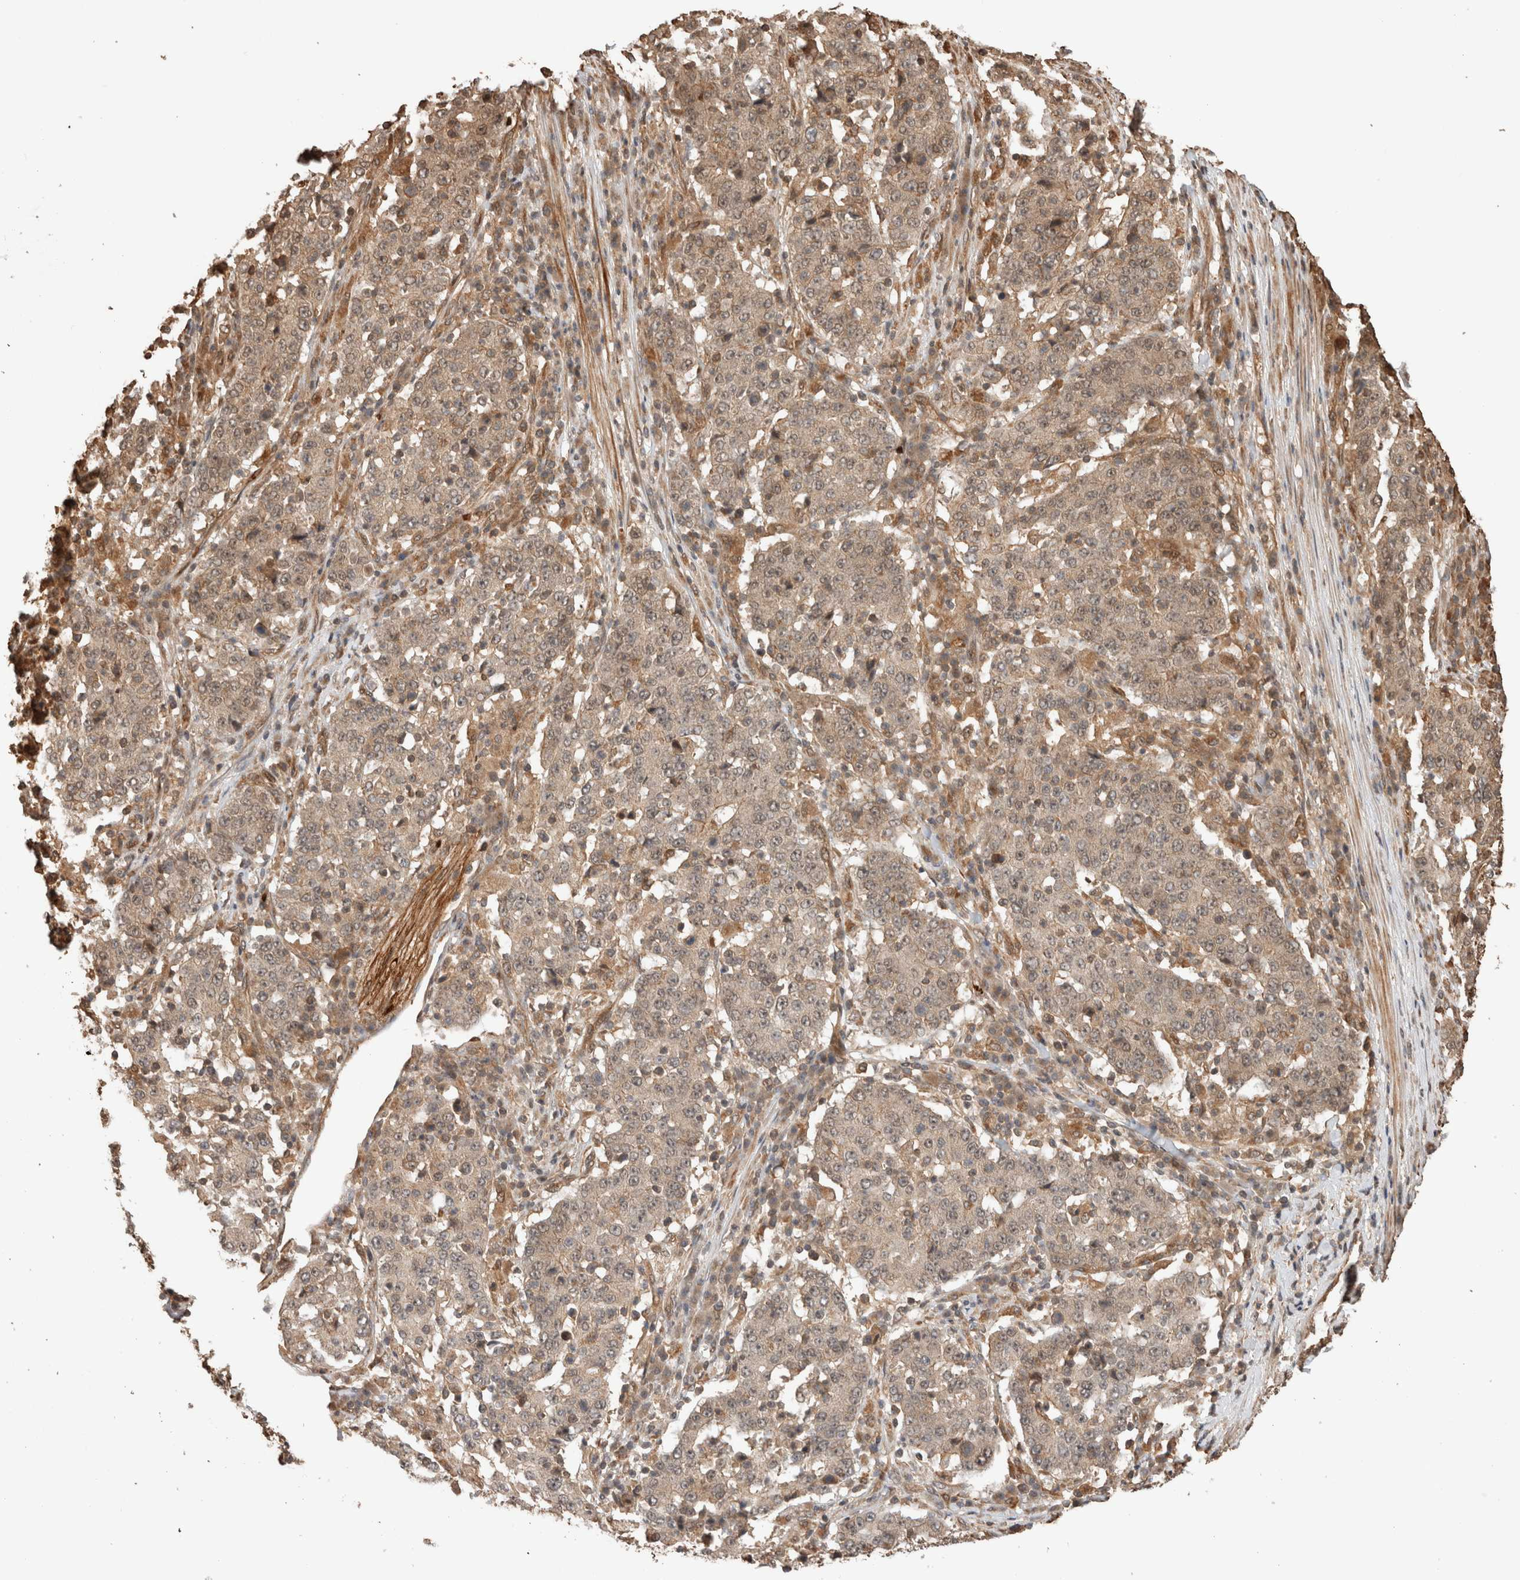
{"staining": {"intensity": "weak", "quantity": ">75%", "location": "cytoplasmic/membranous"}, "tissue": "stomach cancer", "cell_type": "Tumor cells", "image_type": "cancer", "snomed": [{"axis": "morphology", "description": "Adenocarcinoma, NOS"}, {"axis": "topography", "description": "Stomach"}], "caption": "Protein staining of stomach cancer (adenocarcinoma) tissue shows weak cytoplasmic/membranous staining in about >75% of tumor cells.", "gene": "OTUD6B", "patient": {"sex": "male", "age": 59}}